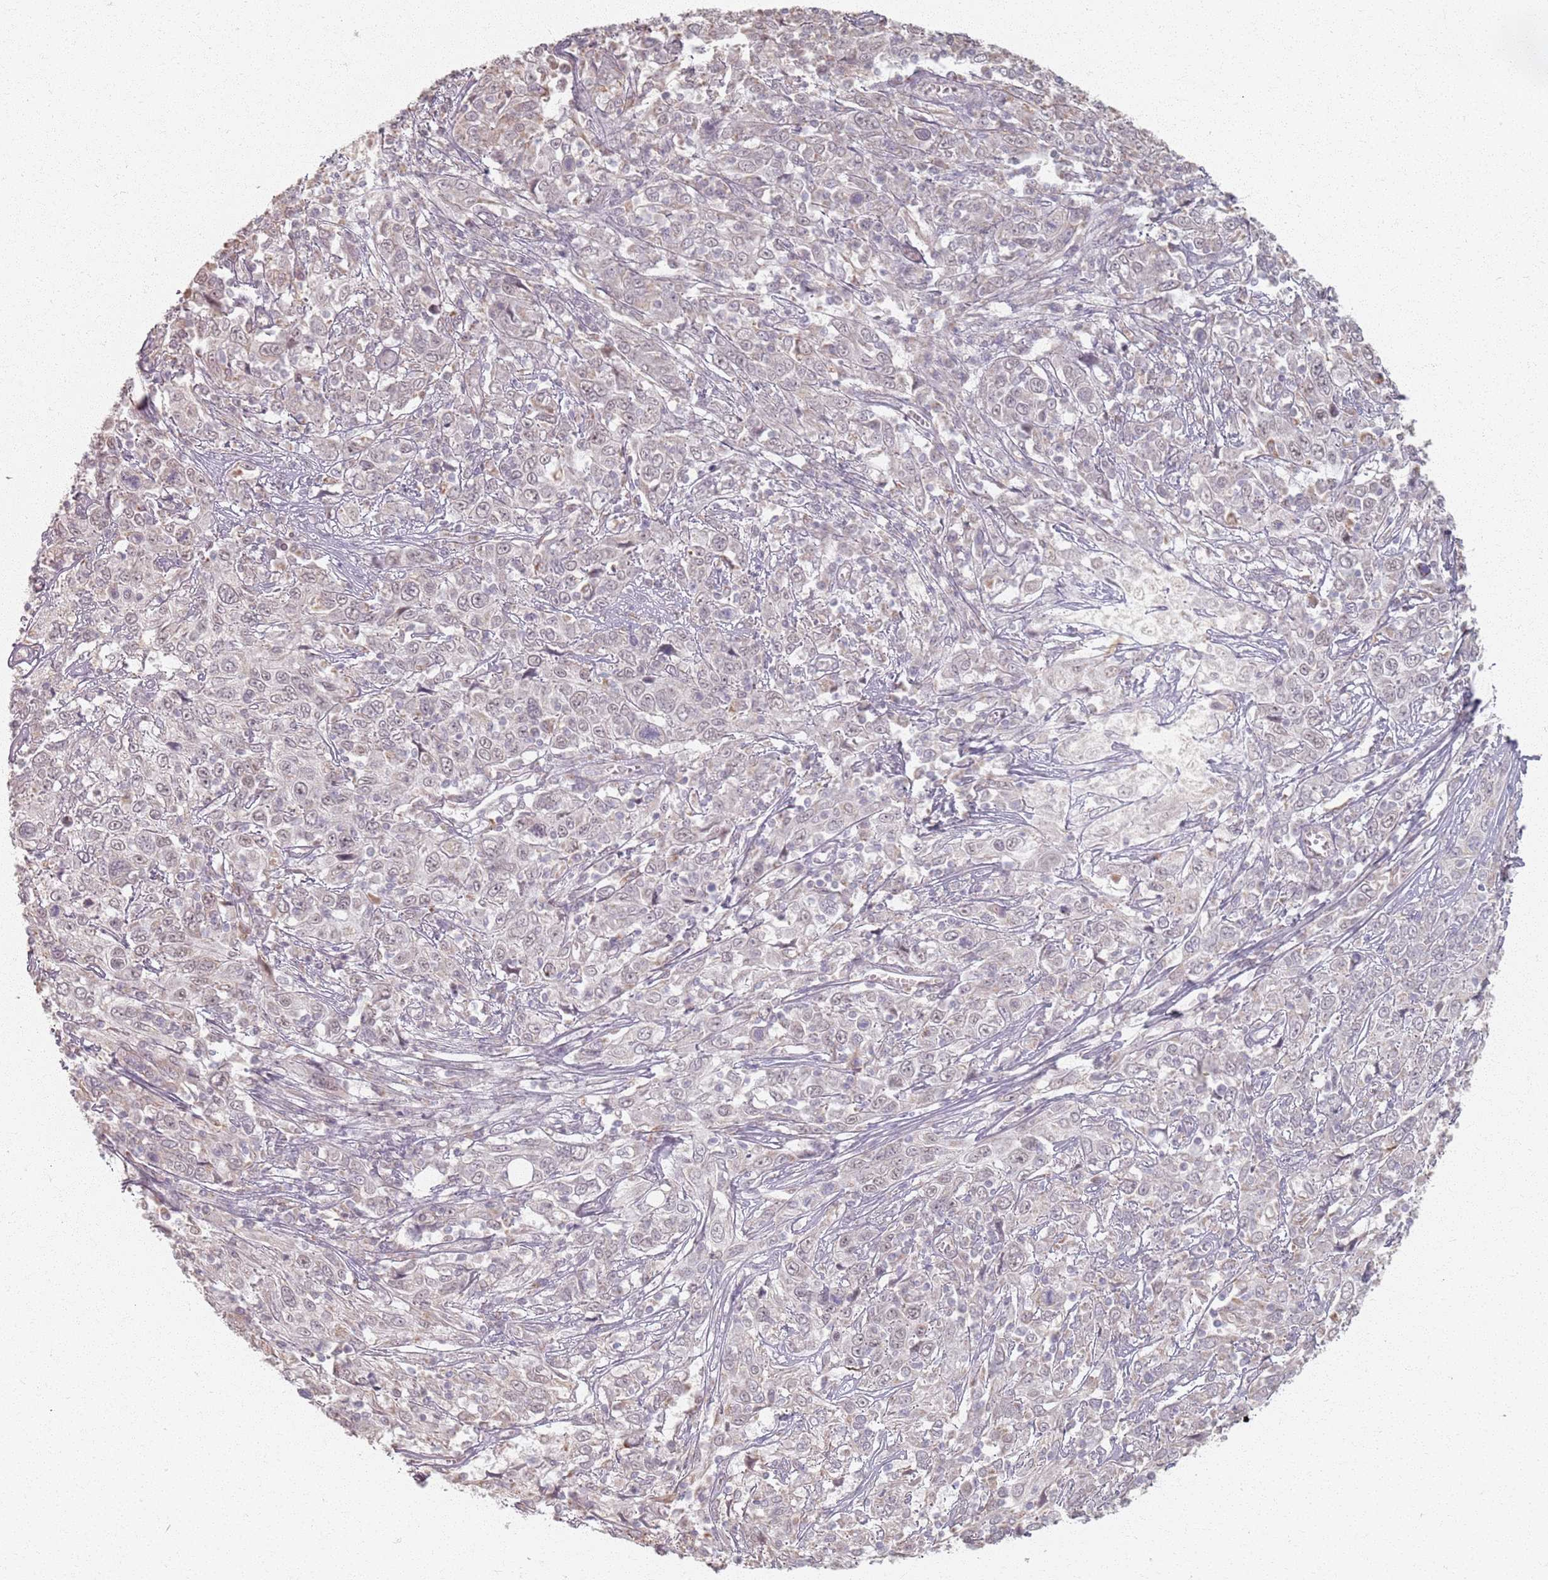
{"staining": {"intensity": "negative", "quantity": "none", "location": "none"}, "tissue": "cervical cancer", "cell_type": "Tumor cells", "image_type": "cancer", "snomed": [{"axis": "morphology", "description": "Squamous cell carcinoma, NOS"}, {"axis": "topography", "description": "Cervix"}], "caption": "High magnification brightfield microscopy of cervical cancer (squamous cell carcinoma) stained with DAB (3,3'-diaminobenzidine) (brown) and counterstained with hematoxylin (blue): tumor cells show no significant expression. The staining is performed using DAB brown chromogen with nuclei counter-stained in using hematoxylin.", "gene": "PKD2L2", "patient": {"sex": "female", "age": 46}}